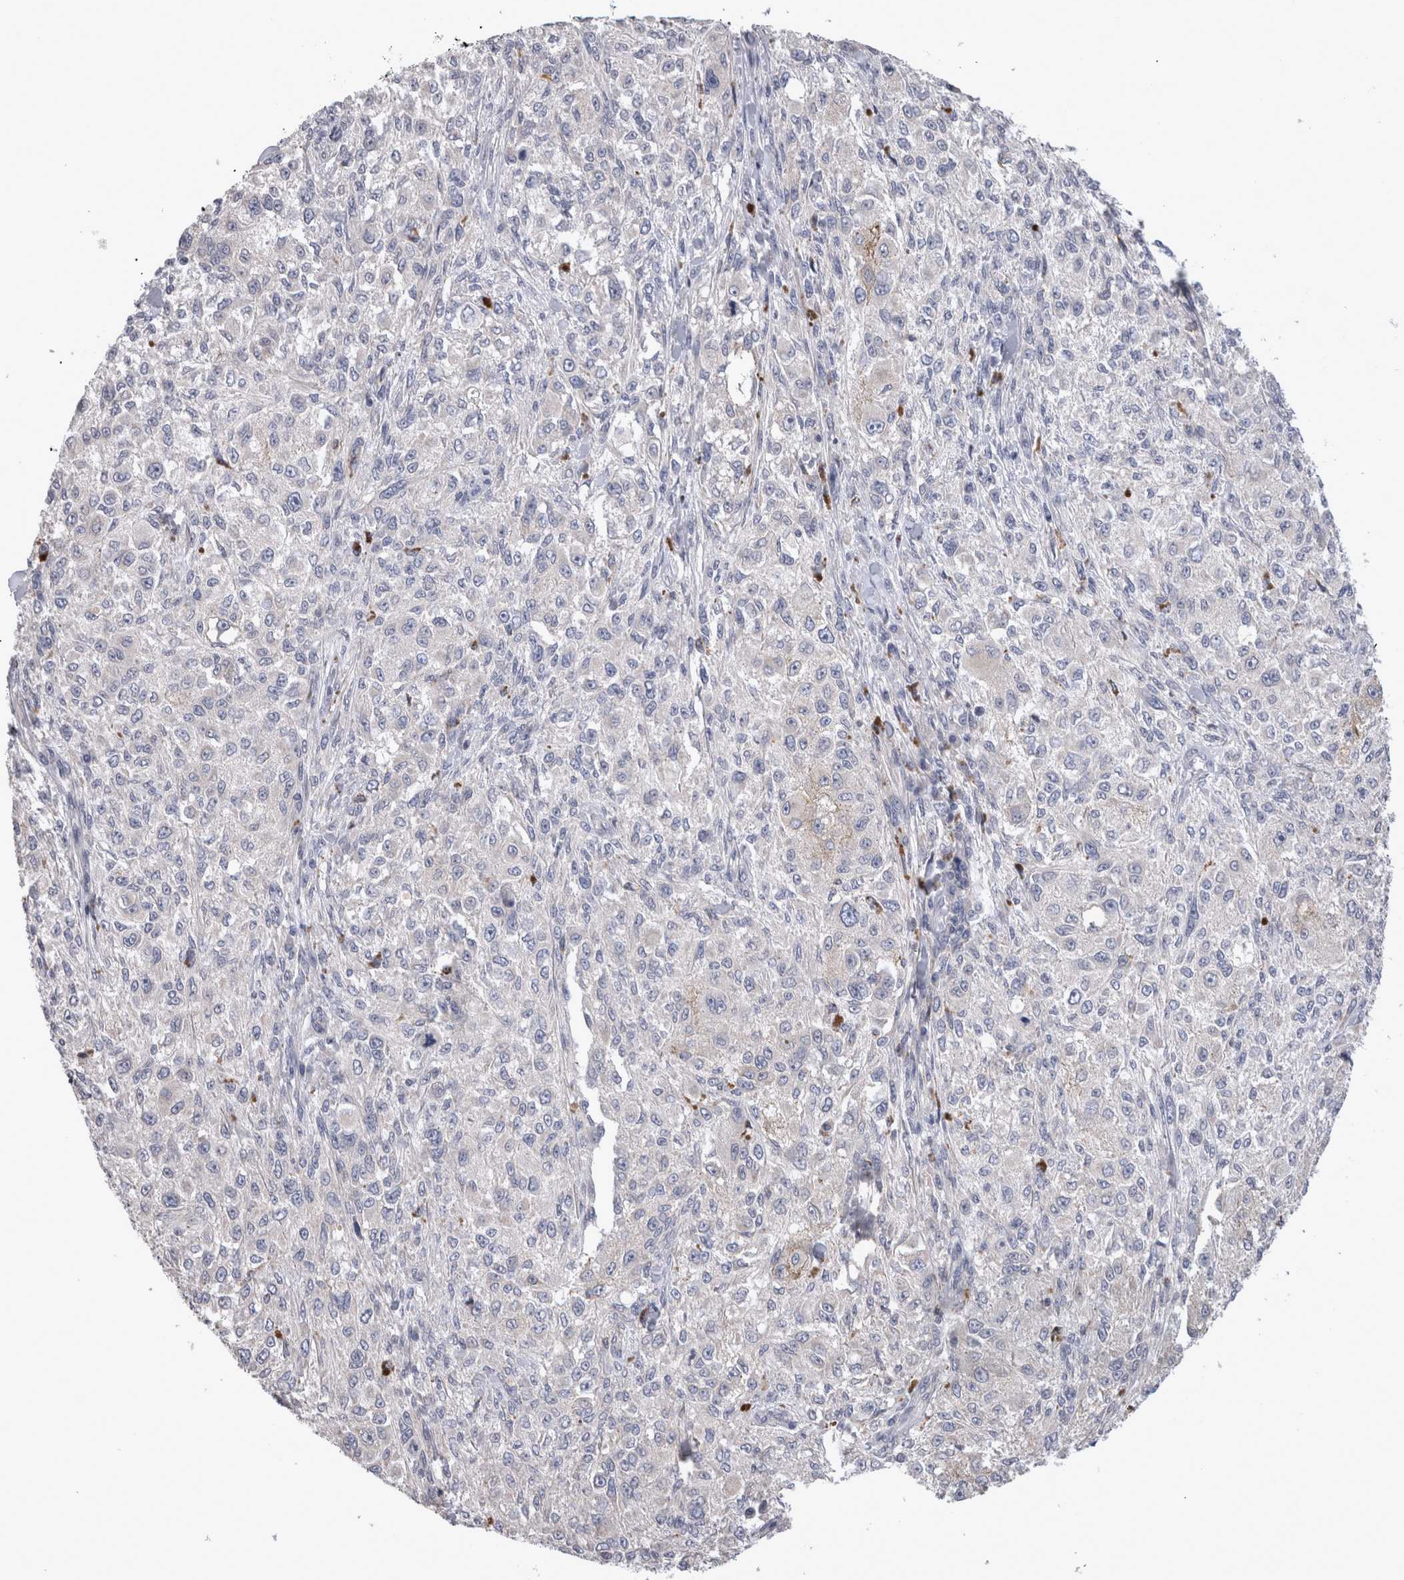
{"staining": {"intensity": "negative", "quantity": "none", "location": "none"}, "tissue": "melanoma", "cell_type": "Tumor cells", "image_type": "cancer", "snomed": [{"axis": "morphology", "description": "Necrosis, NOS"}, {"axis": "morphology", "description": "Malignant melanoma, NOS"}, {"axis": "topography", "description": "Skin"}], "caption": "Tumor cells are negative for brown protein staining in malignant melanoma.", "gene": "LRRC40", "patient": {"sex": "female", "age": 87}}